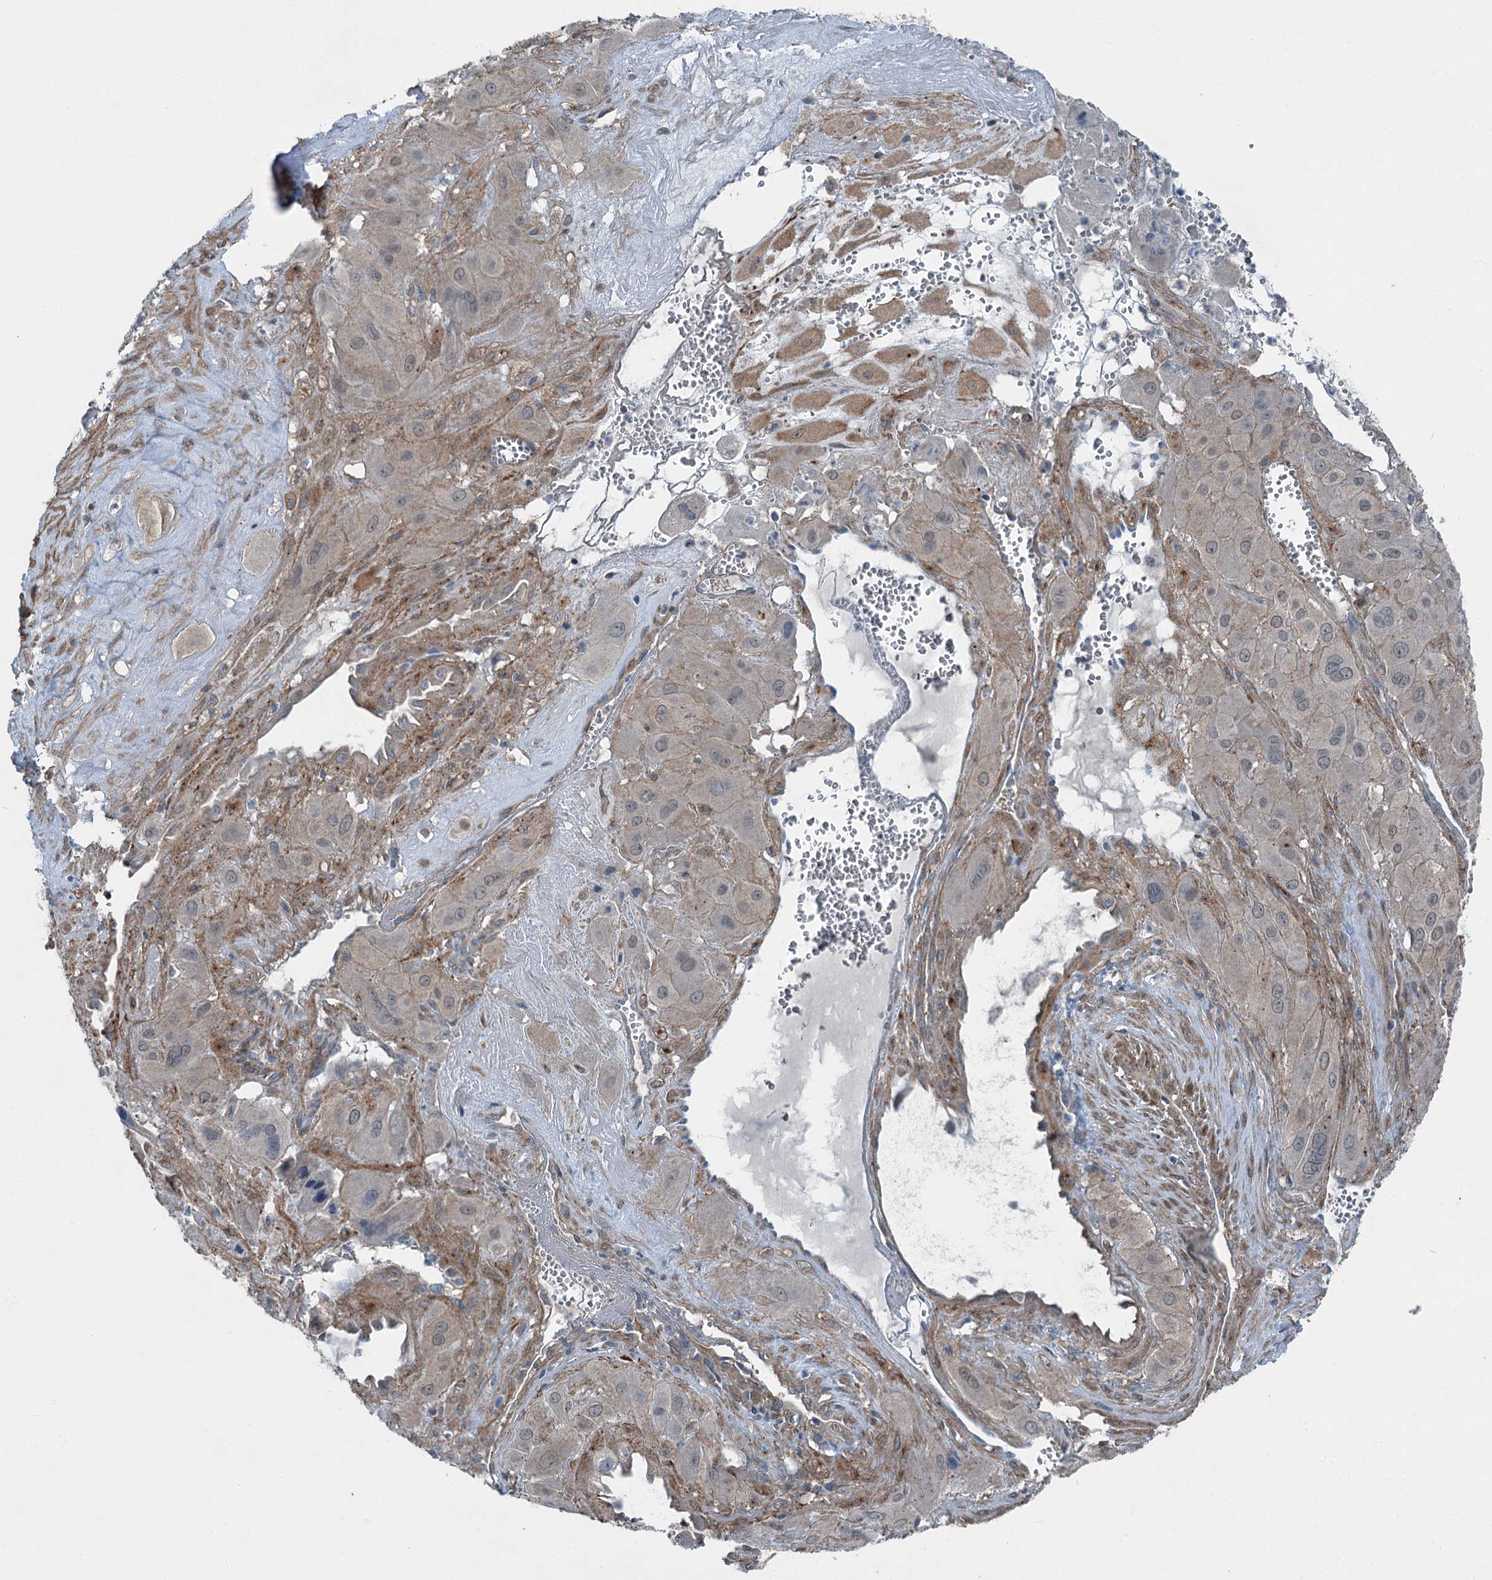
{"staining": {"intensity": "weak", "quantity": "25%-75%", "location": "cytoplasmic/membranous"}, "tissue": "cervical cancer", "cell_type": "Tumor cells", "image_type": "cancer", "snomed": [{"axis": "morphology", "description": "Squamous cell carcinoma, NOS"}, {"axis": "topography", "description": "Cervix"}], "caption": "The micrograph exhibits a brown stain indicating the presence of a protein in the cytoplasmic/membranous of tumor cells in squamous cell carcinoma (cervical).", "gene": "AXL", "patient": {"sex": "female", "age": 34}}